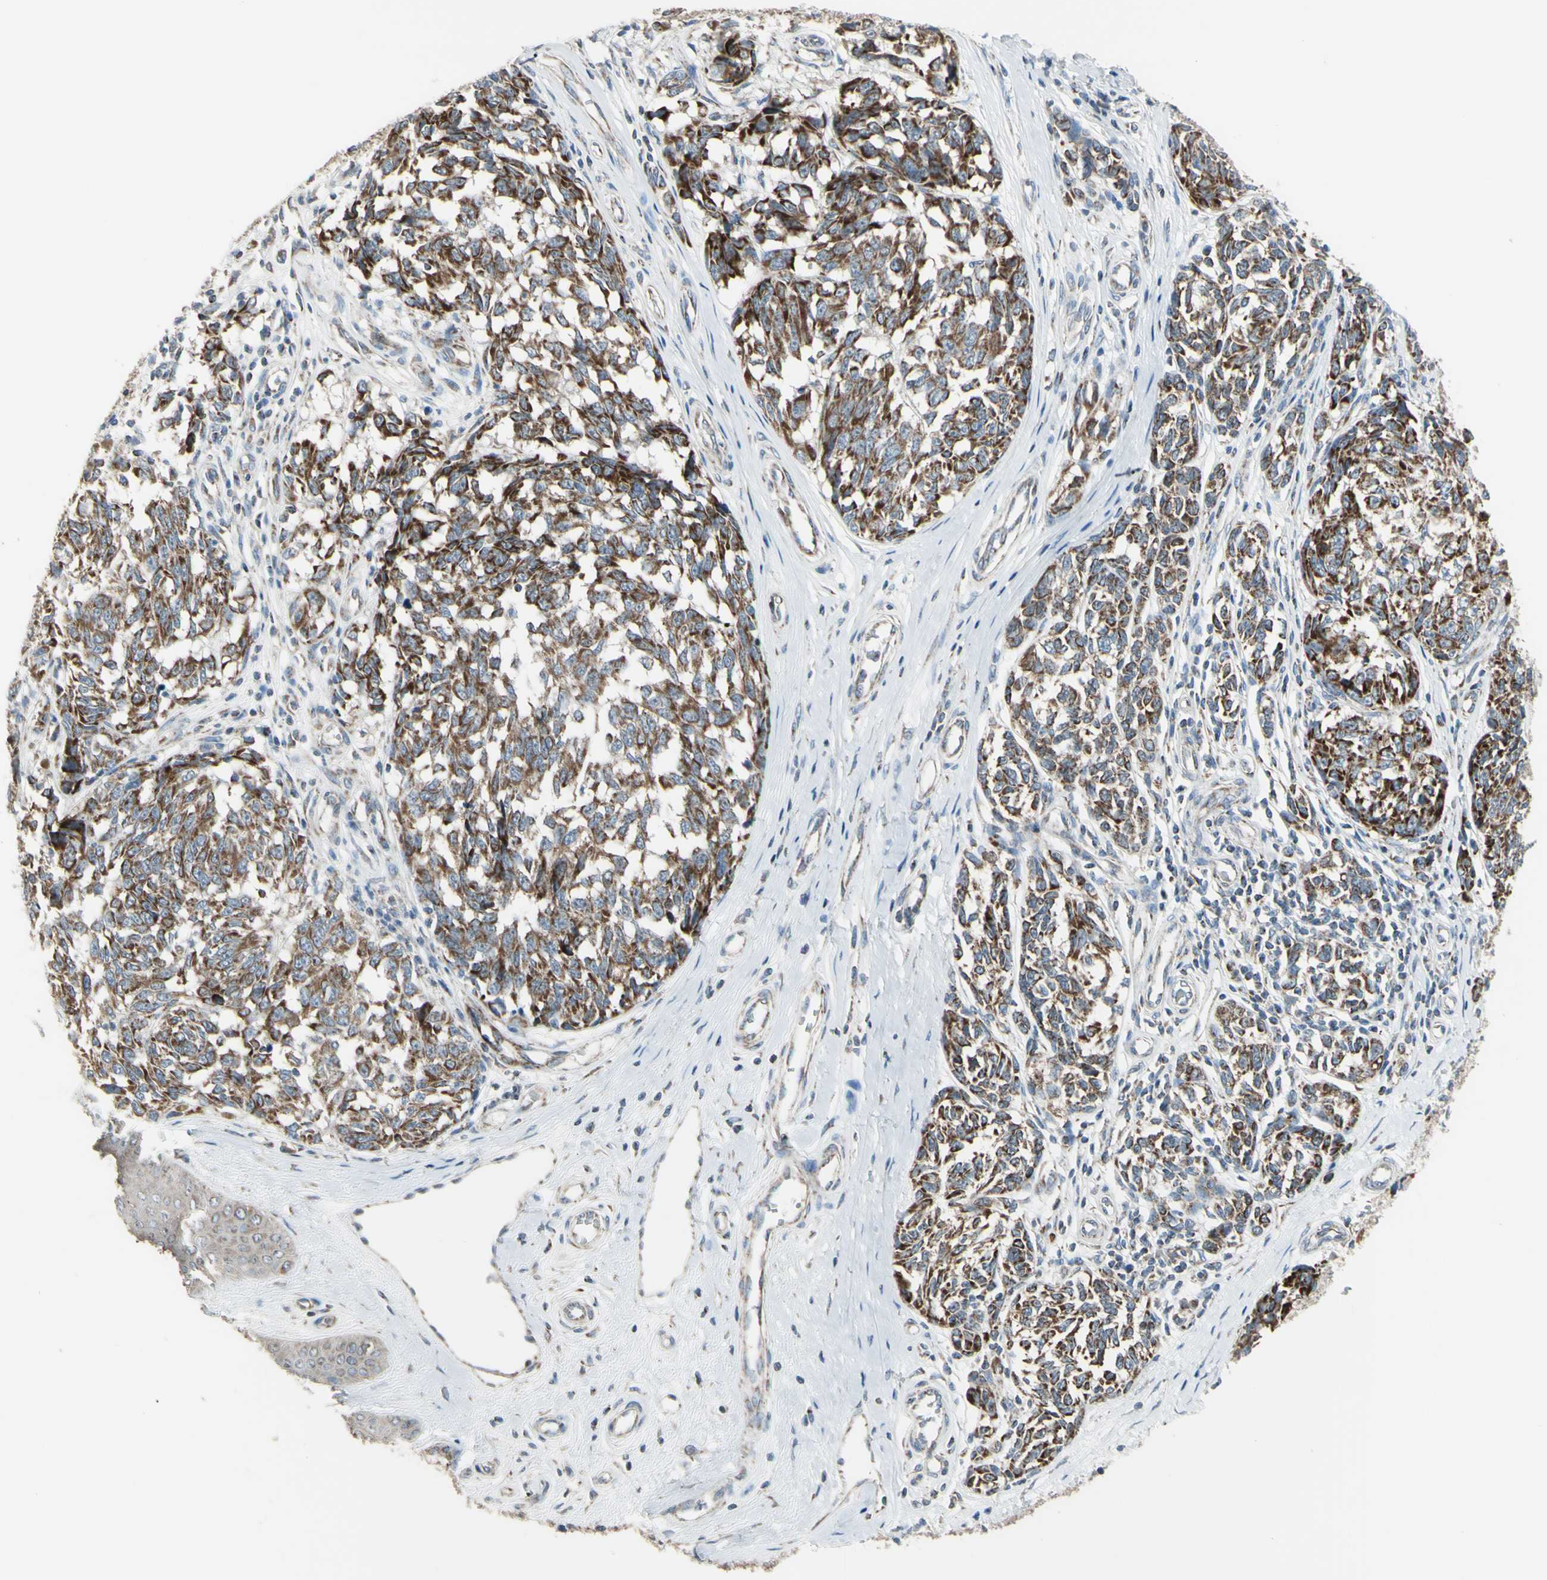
{"staining": {"intensity": "moderate", "quantity": "25%-75%", "location": "cytoplasmic/membranous"}, "tissue": "melanoma", "cell_type": "Tumor cells", "image_type": "cancer", "snomed": [{"axis": "morphology", "description": "Malignant melanoma, NOS"}, {"axis": "topography", "description": "Skin"}], "caption": "Moderate cytoplasmic/membranous staining is present in about 25%-75% of tumor cells in malignant melanoma.", "gene": "FAM171B", "patient": {"sex": "female", "age": 64}}